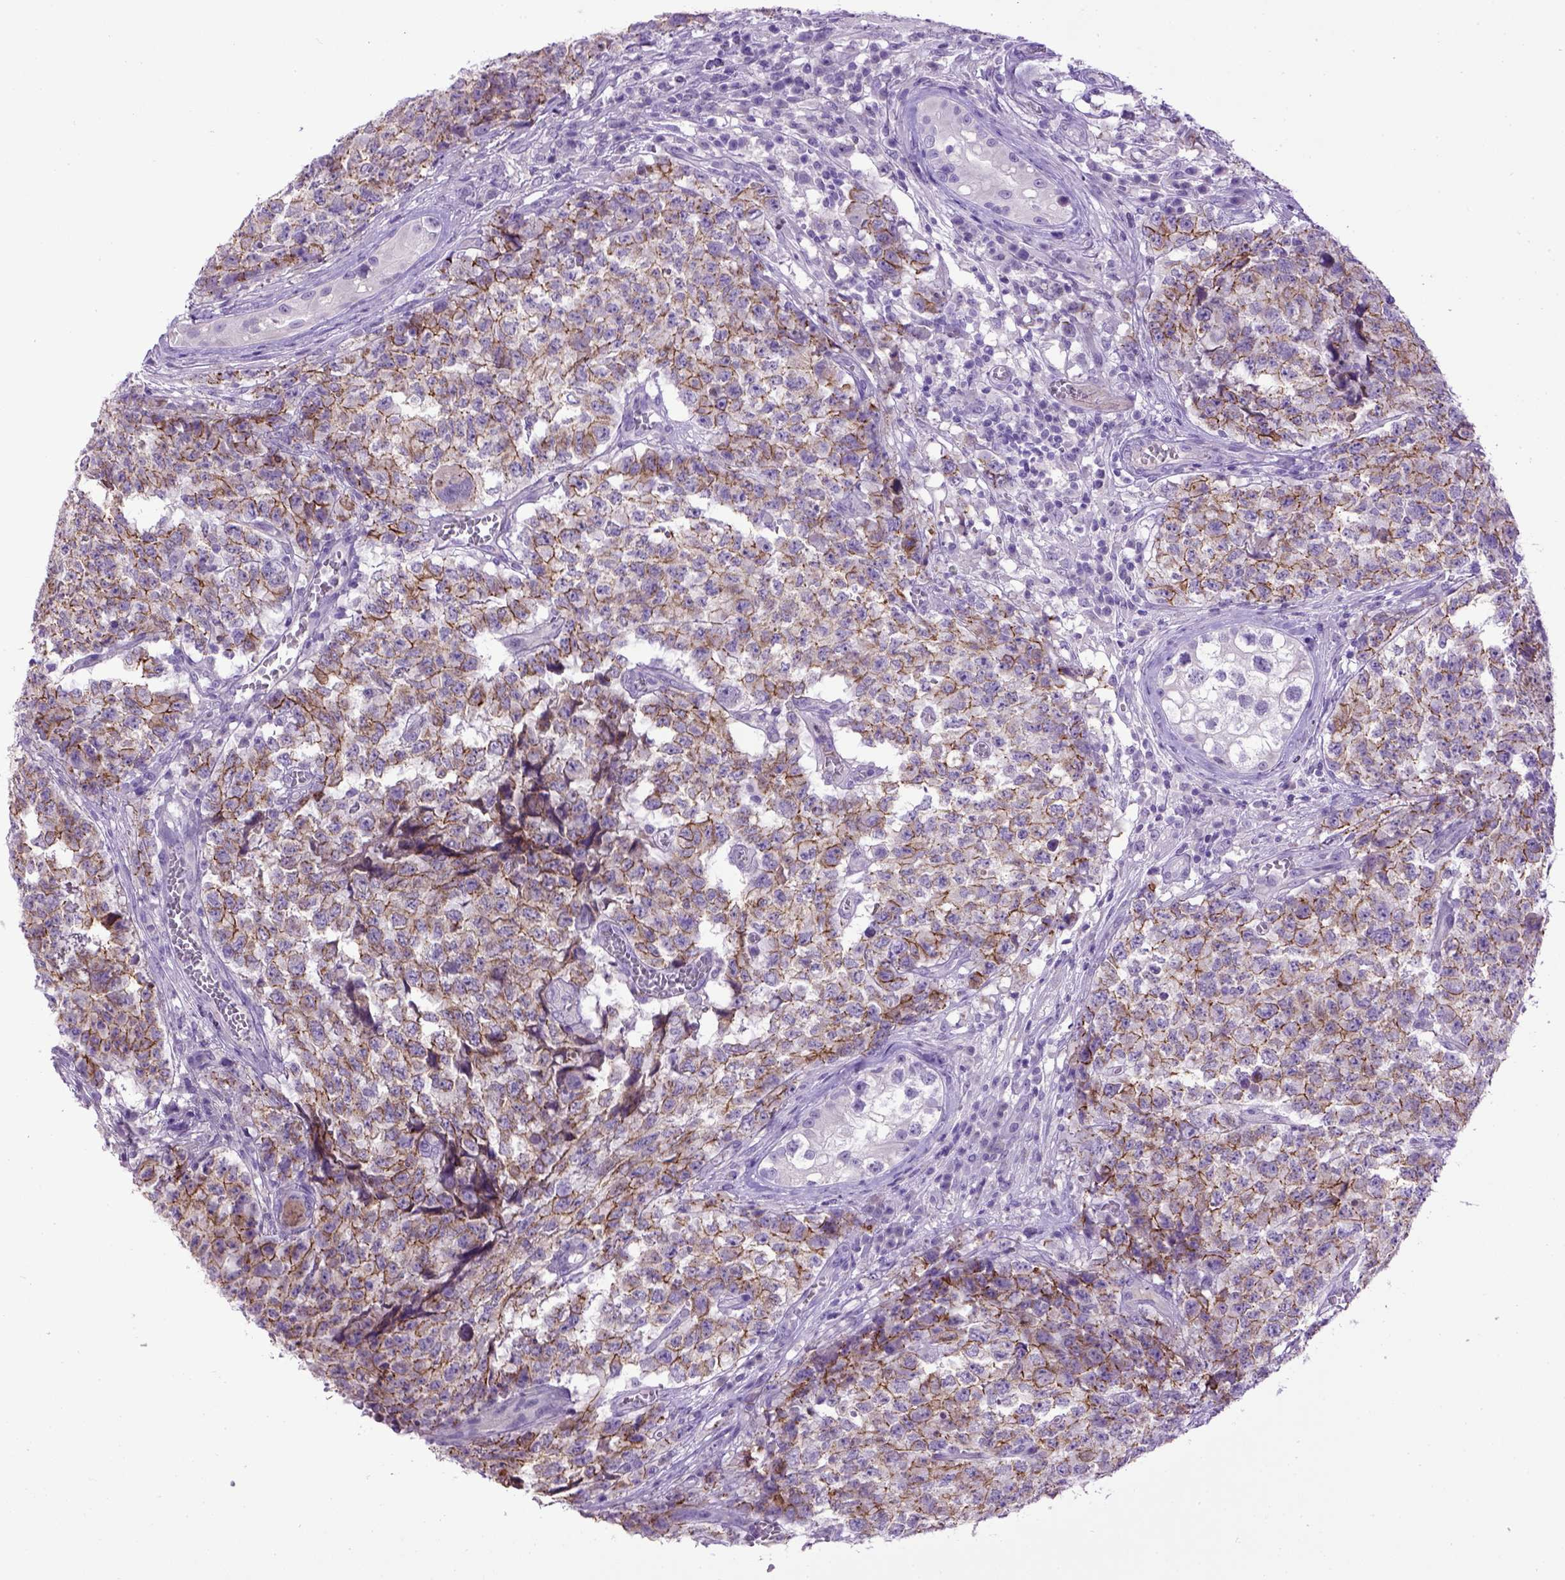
{"staining": {"intensity": "moderate", "quantity": ">75%", "location": "cytoplasmic/membranous"}, "tissue": "testis cancer", "cell_type": "Tumor cells", "image_type": "cancer", "snomed": [{"axis": "morphology", "description": "Carcinoma, Embryonal, NOS"}, {"axis": "topography", "description": "Testis"}], "caption": "Immunohistochemistry (IHC) histopathology image of neoplastic tissue: testis cancer stained using IHC reveals medium levels of moderate protein expression localized specifically in the cytoplasmic/membranous of tumor cells, appearing as a cytoplasmic/membranous brown color.", "gene": "CDH1", "patient": {"sex": "male", "age": 23}}